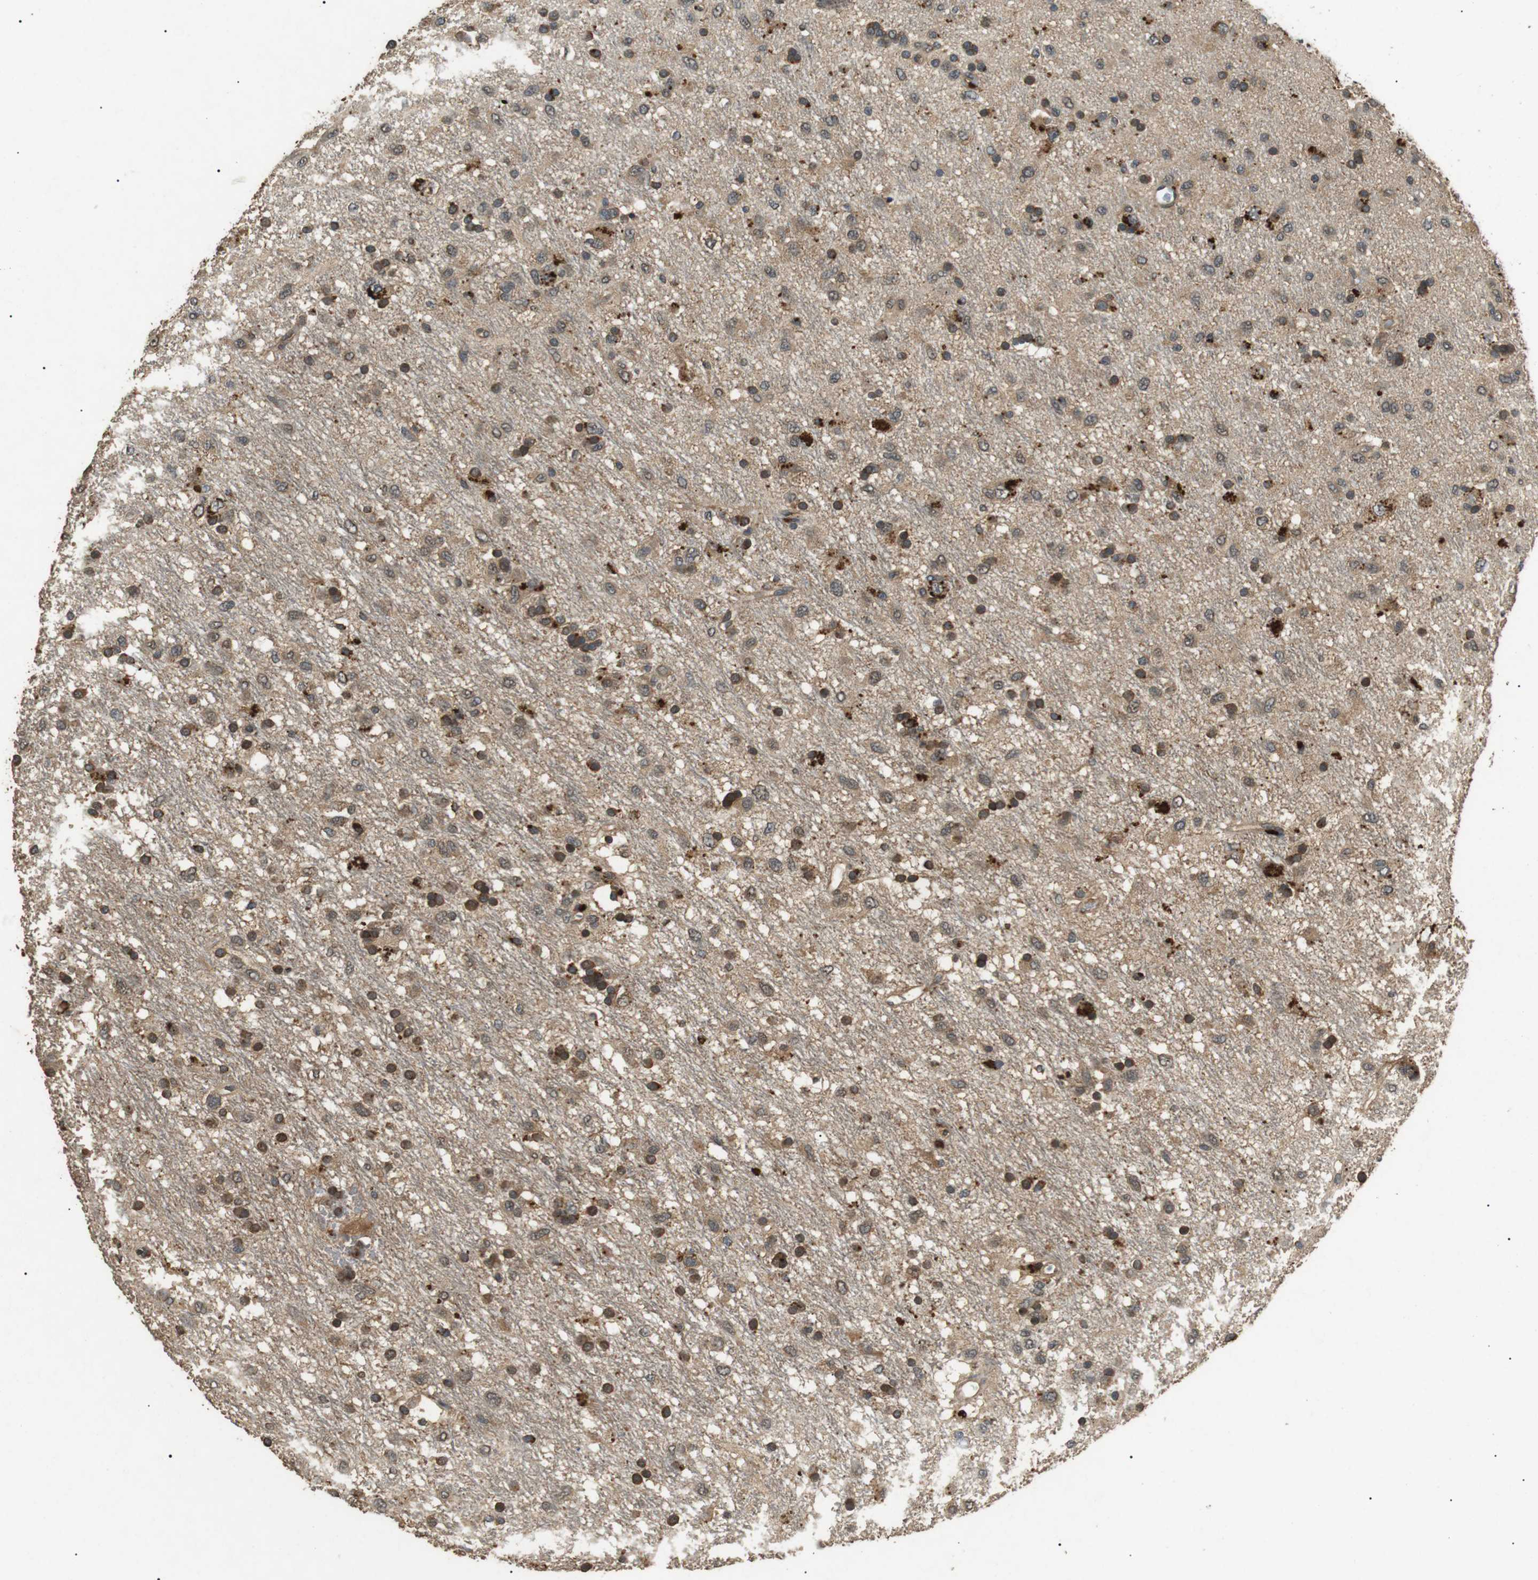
{"staining": {"intensity": "moderate", "quantity": ">75%", "location": "cytoplasmic/membranous"}, "tissue": "glioma", "cell_type": "Tumor cells", "image_type": "cancer", "snomed": [{"axis": "morphology", "description": "Glioma, malignant, Low grade"}, {"axis": "topography", "description": "Brain"}], "caption": "Immunohistochemical staining of human glioma displays moderate cytoplasmic/membranous protein positivity in about >75% of tumor cells. Nuclei are stained in blue.", "gene": "TBC1D15", "patient": {"sex": "male", "age": 77}}